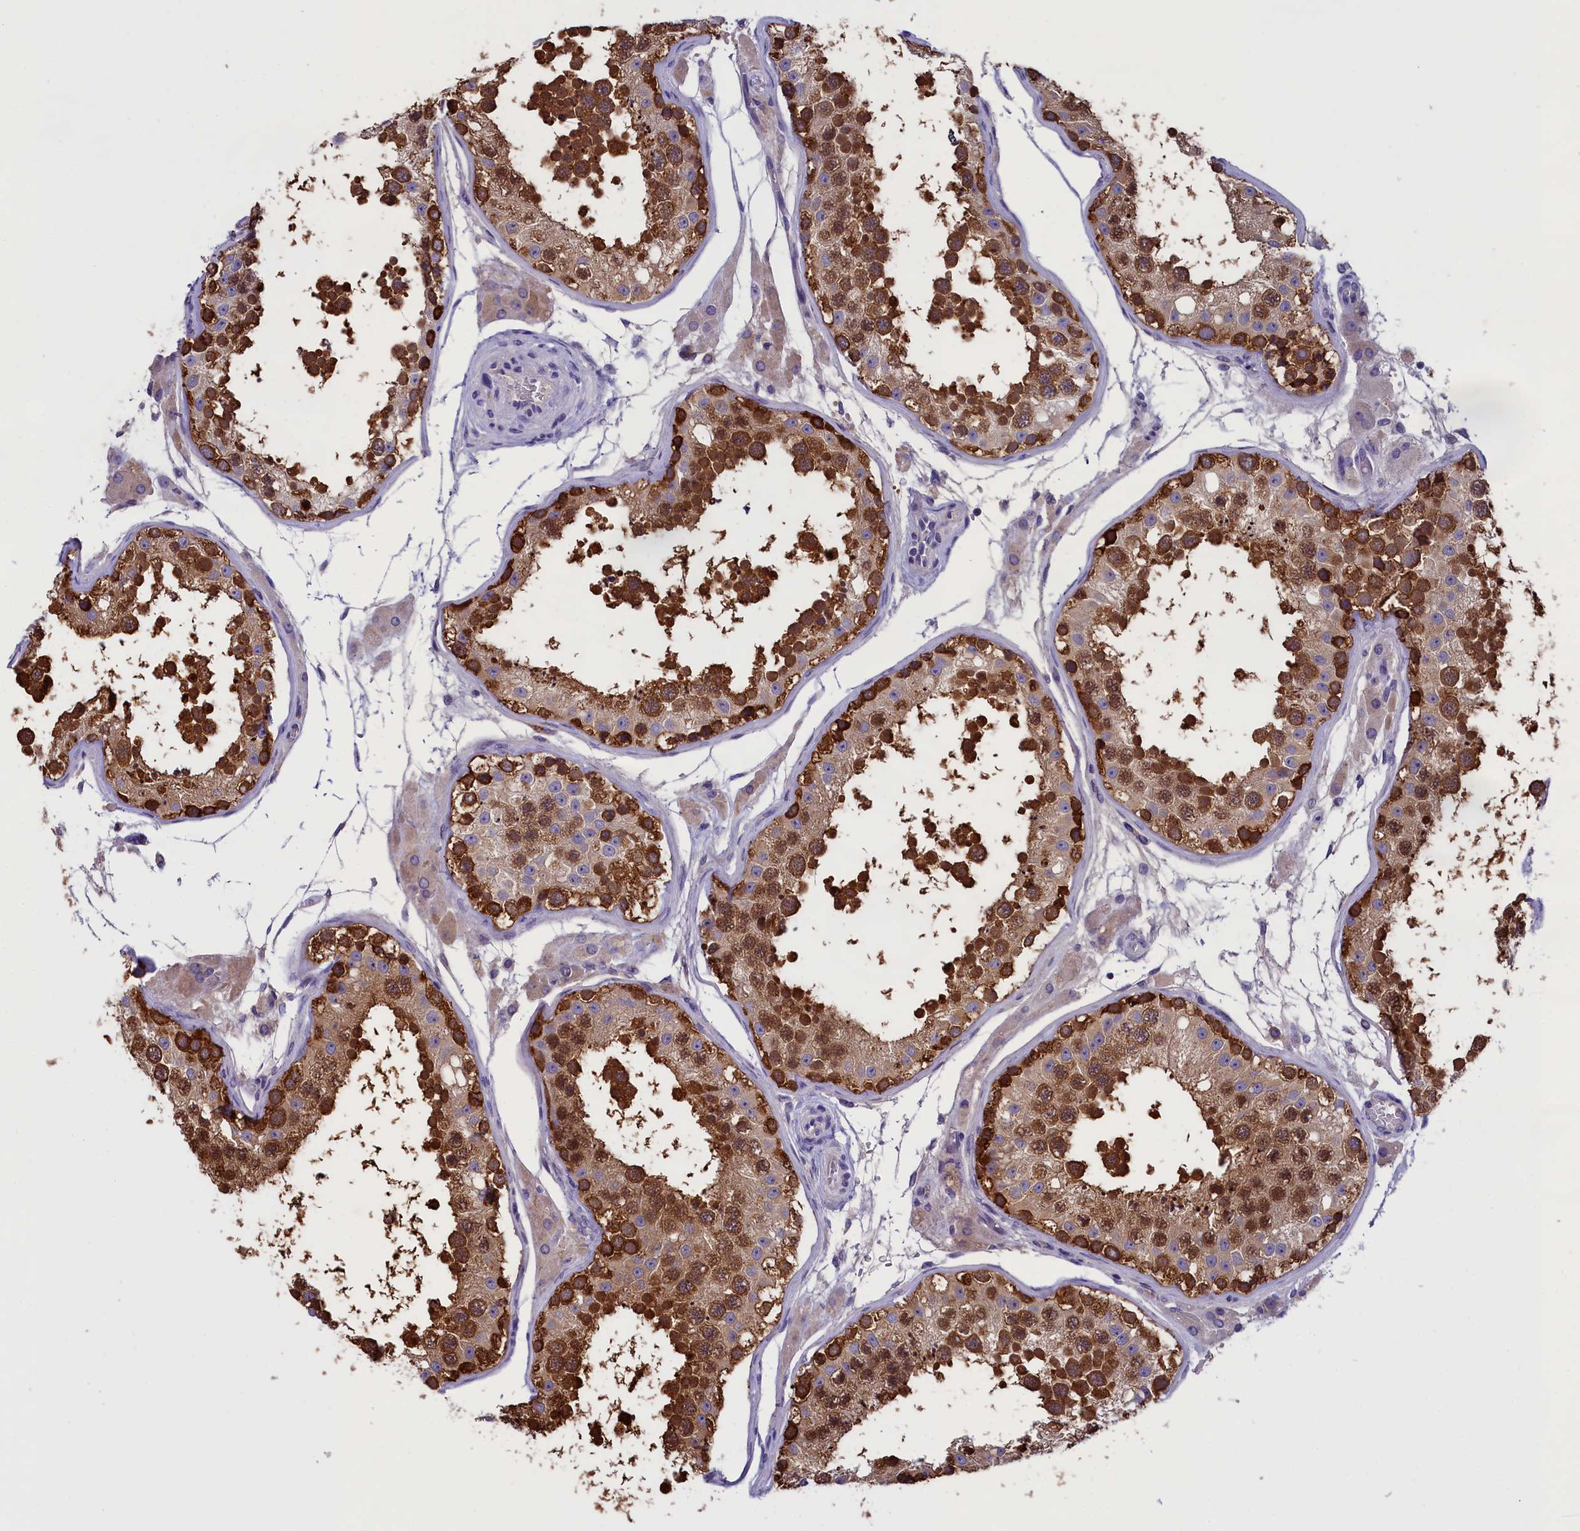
{"staining": {"intensity": "strong", "quantity": ">75%", "location": "cytoplasmic/membranous,nuclear"}, "tissue": "testis", "cell_type": "Cells in seminiferous ducts", "image_type": "normal", "snomed": [{"axis": "morphology", "description": "Normal tissue, NOS"}, {"axis": "topography", "description": "Testis"}, {"axis": "topography", "description": "Epididymis"}], "caption": "Protein staining of unremarkable testis demonstrates strong cytoplasmic/membranous,nuclear expression in approximately >75% of cells in seminiferous ducts.", "gene": "ABCC8", "patient": {"sex": "male", "age": 26}}